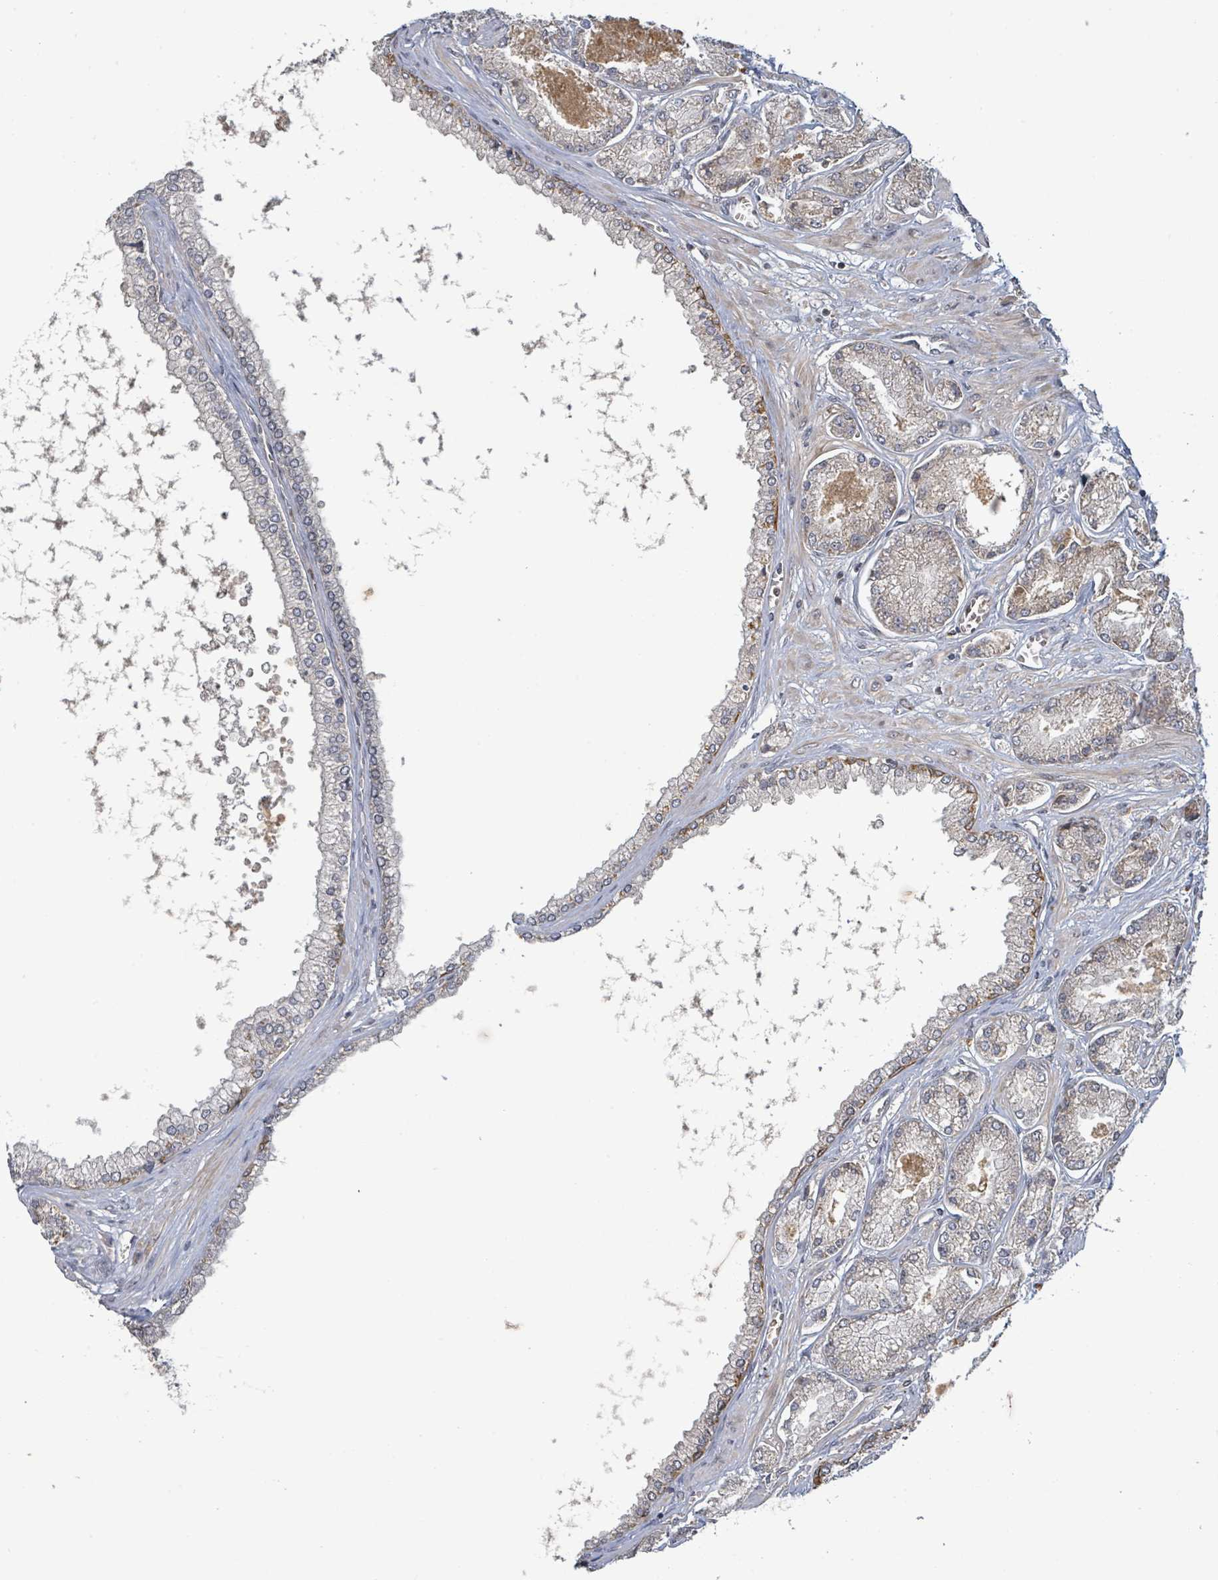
{"staining": {"intensity": "negative", "quantity": "none", "location": "none"}, "tissue": "prostate cancer", "cell_type": "Tumor cells", "image_type": "cancer", "snomed": [{"axis": "morphology", "description": "Adenocarcinoma, NOS"}, {"axis": "topography", "description": "Prostate and seminal vesicle, NOS"}], "caption": "There is no significant staining in tumor cells of adenocarcinoma (prostate).", "gene": "ITGA11", "patient": {"sex": "male", "age": 76}}